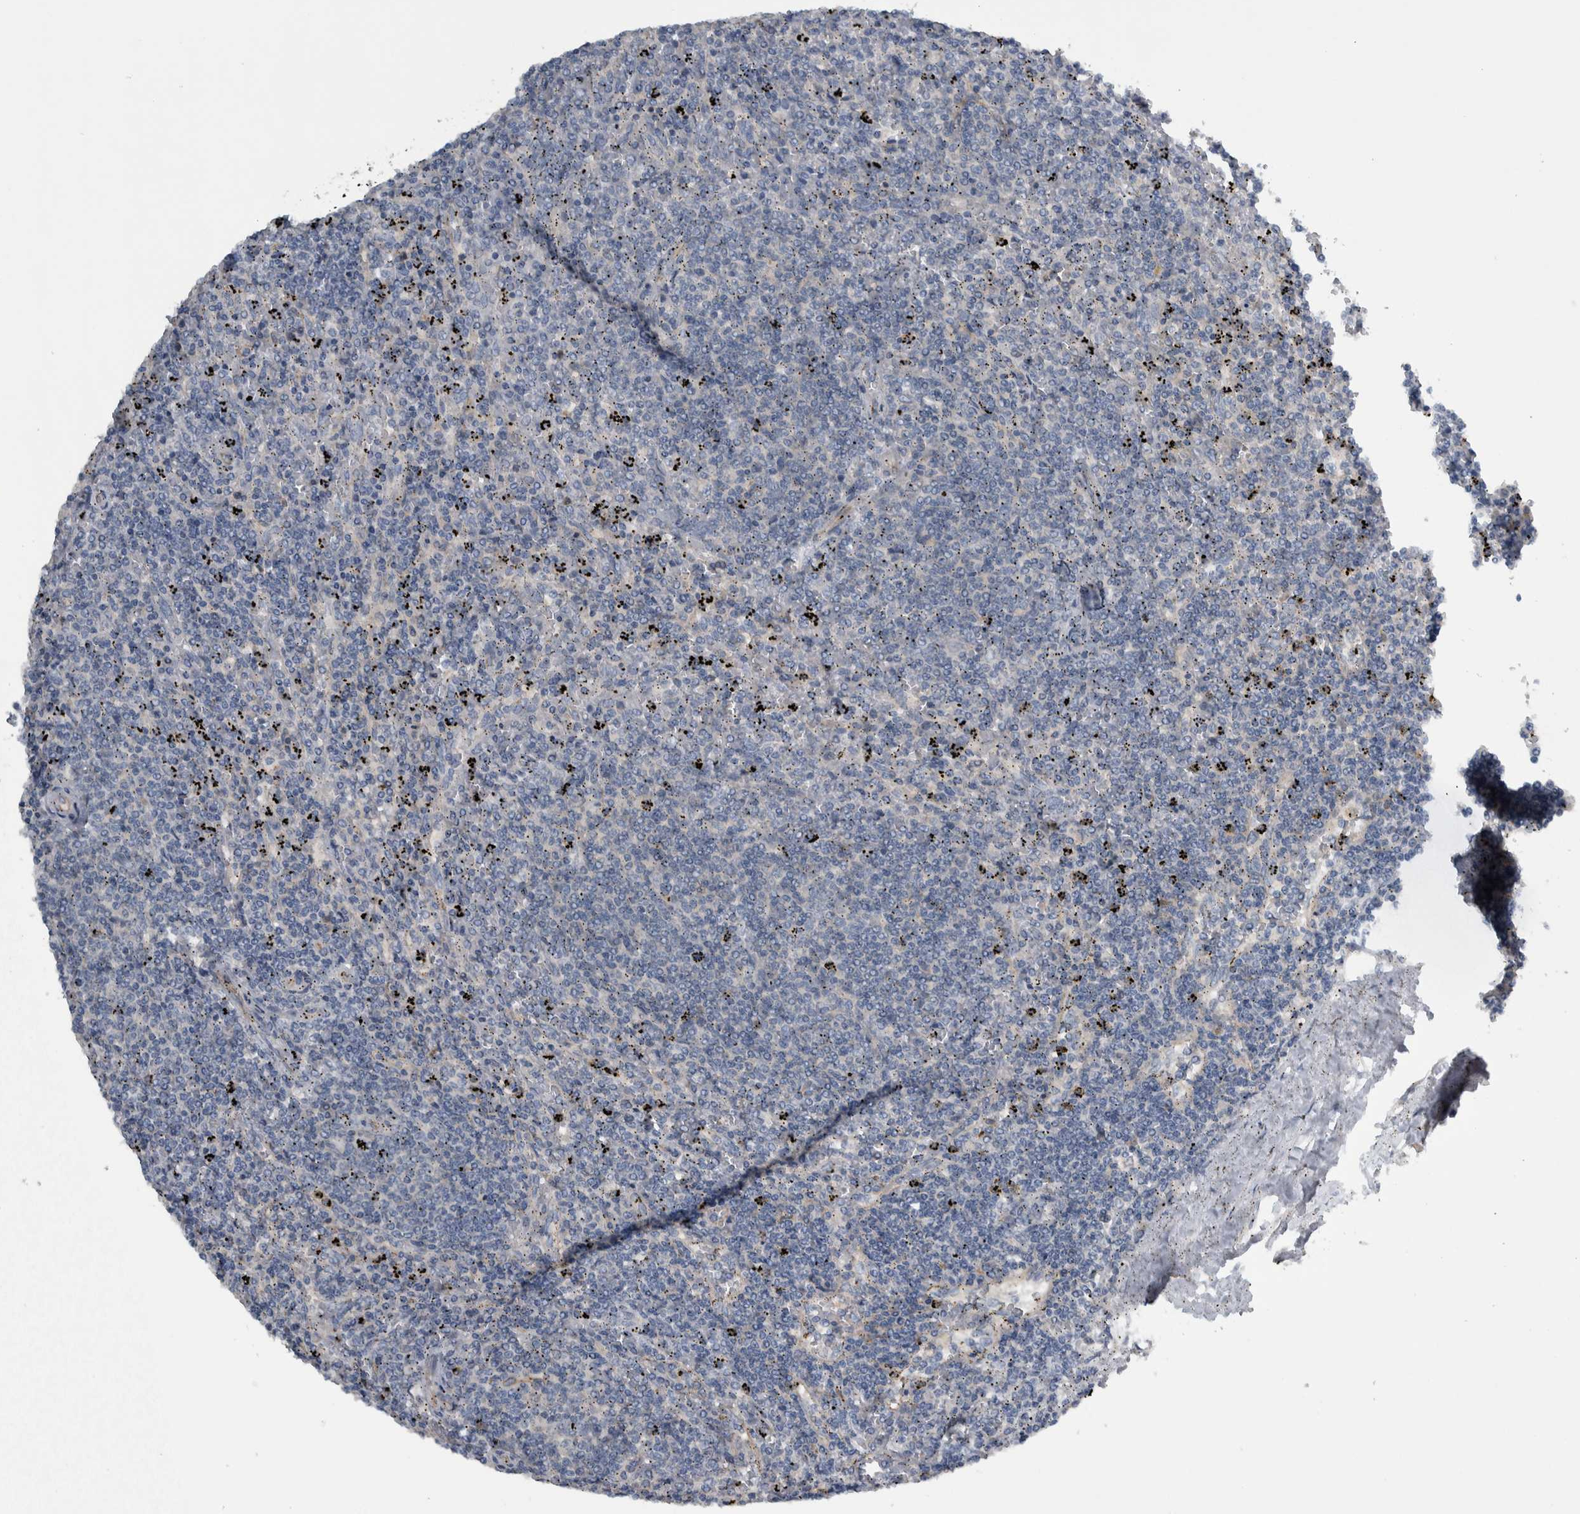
{"staining": {"intensity": "negative", "quantity": "none", "location": "none"}, "tissue": "lymphoma", "cell_type": "Tumor cells", "image_type": "cancer", "snomed": [{"axis": "morphology", "description": "Malignant lymphoma, non-Hodgkin's type, Low grade"}, {"axis": "topography", "description": "Spleen"}], "caption": "Immunohistochemical staining of human low-grade malignant lymphoma, non-Hodgkin's type reveals no significant expression in tumor cells.", "gene": "NT5C2", "patient": {"sex": "female", "age": 50}}